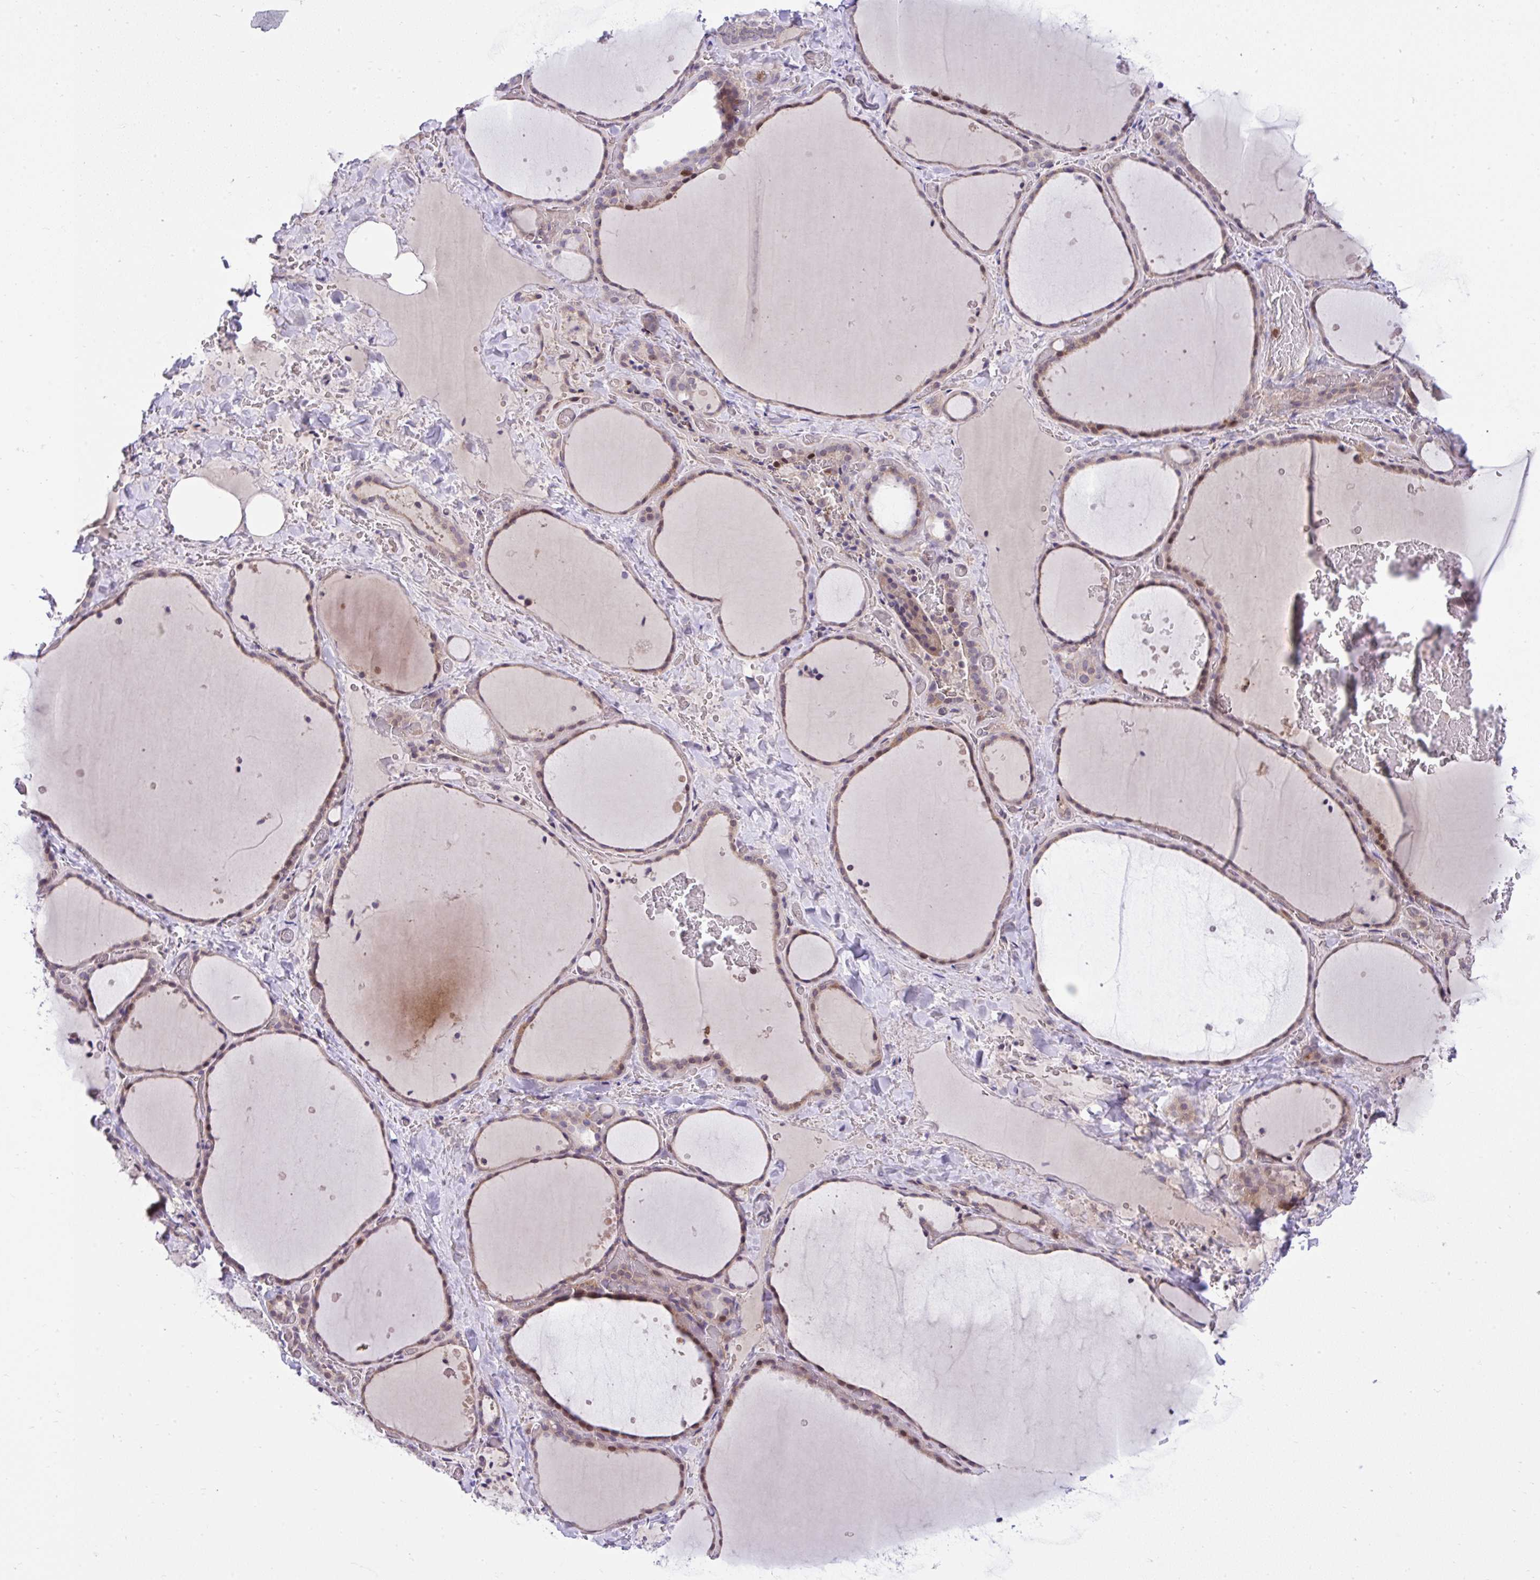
{"staining": {"intensity": "moderate", "quantity": "25%-75%", "location": "cytoplasmic/membranous,nuclear"}, "tissue": "thyroid gland", "cell_type": "Glandular cells", "image_type": "normal", "snomed": [{"axis": "morphology", "description": "Normal tissue, NOS"}, {"axis": "topography", "description": "Thyroid gland"}], "caption": "Immunohistochemistry (IHC) (DAB) staining of normal thyroid gland displays moderate cytoplasmic/membranous,nuclear protein expression in approximately 25%-75% of glandular cells.", "gene": "CHIA", "patient": {"sex": "female", "age": 36}}